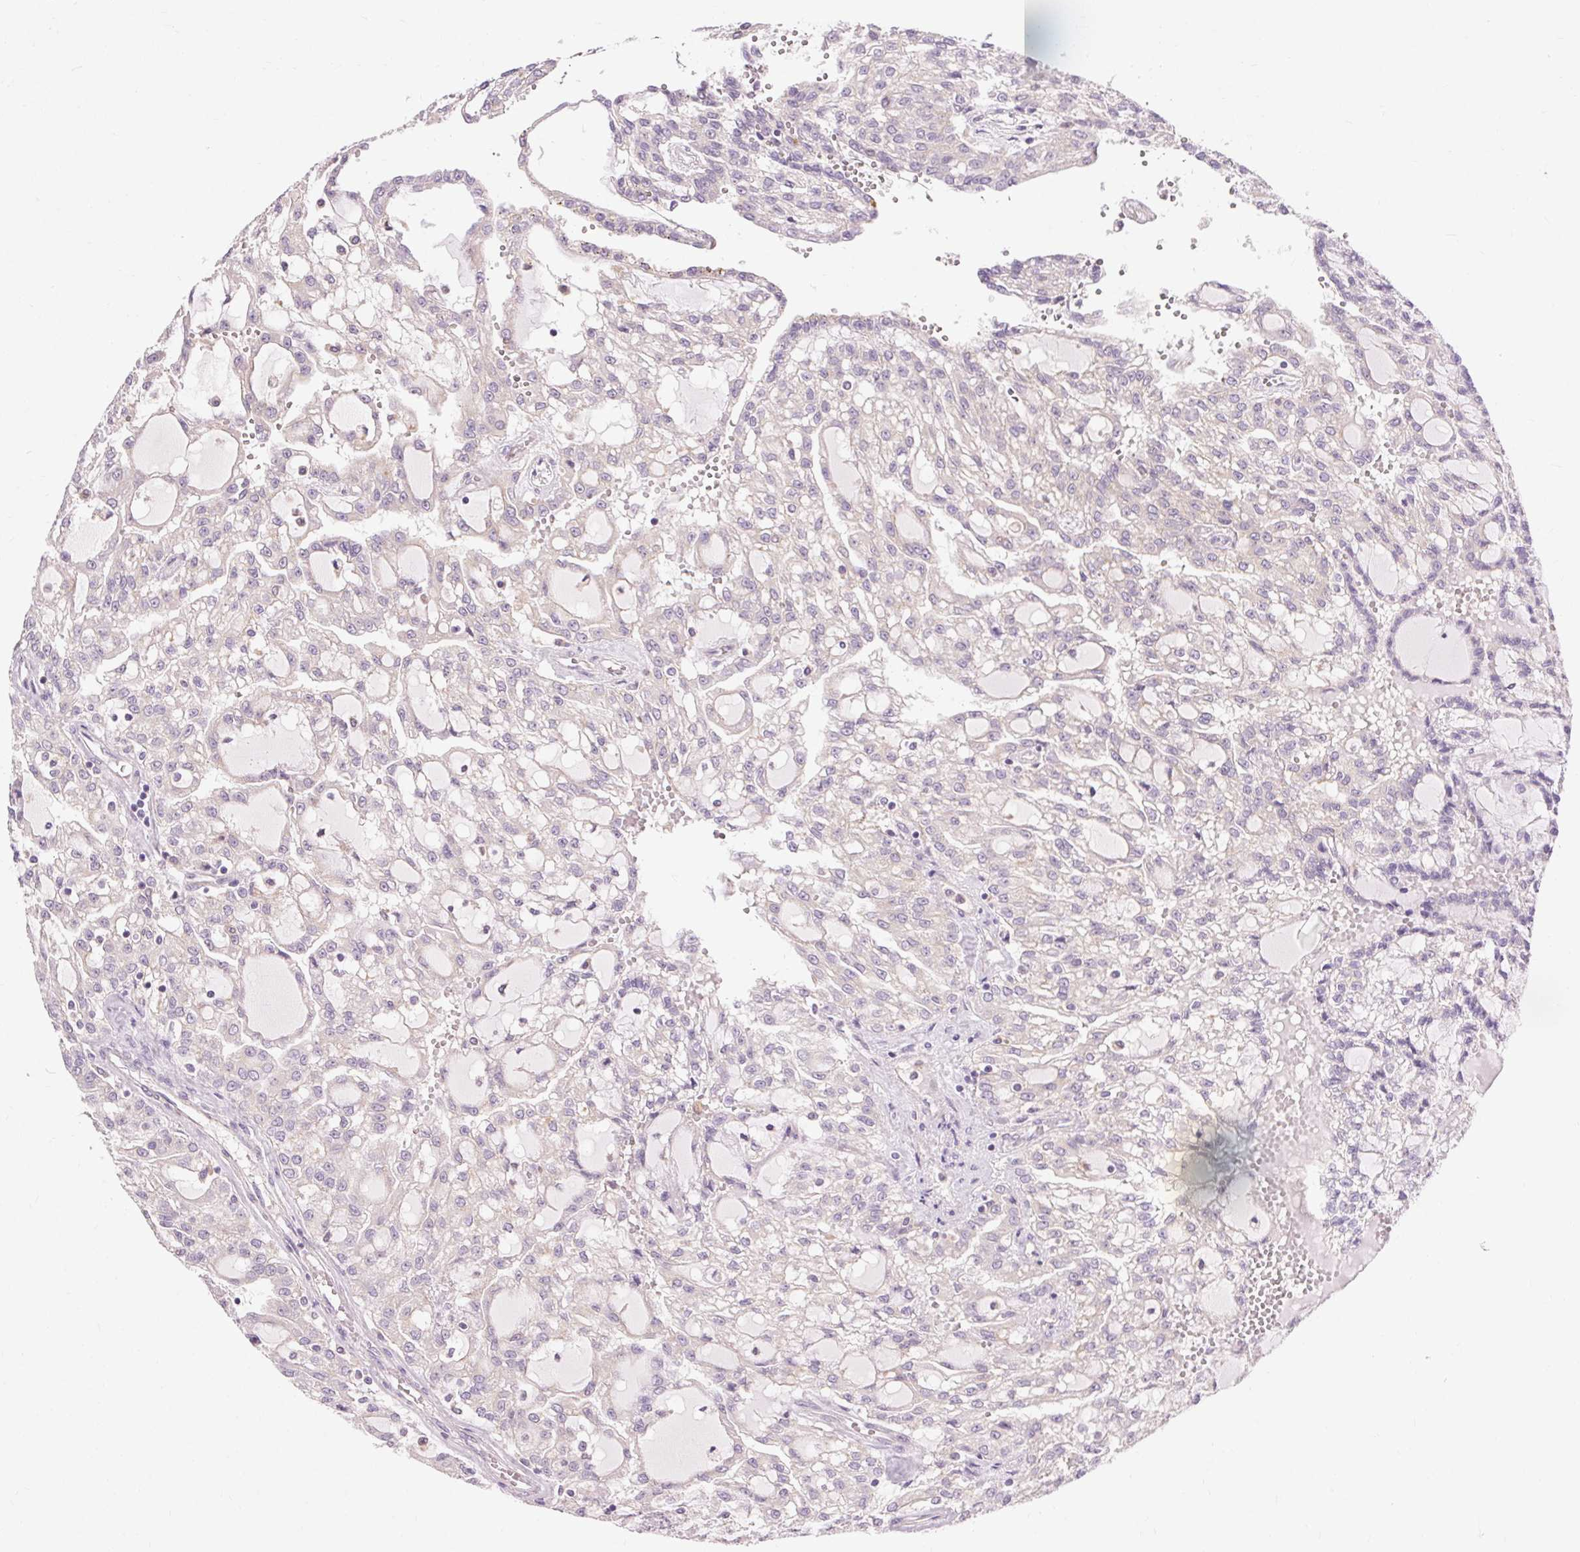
{"staining": {"intensity": "negative", "quantity": "none", "location": "none"}, "tissue": "renal cancer", "cell_type": "Tumor cells", "image_type": "cancer", "snomed": [{"axis": "morphology", "description": "Adenocarcinoma, NOS"}, {"axis": "topography", "description": "Kidney"}], "caption": "Human adenocarcinoma (renal) stained for a protein using immunohistochemistry (IHC) shows no expression in tumor cells.", "gene": "TM6SF1", "patient": {"sex": "male", "age": 63}}